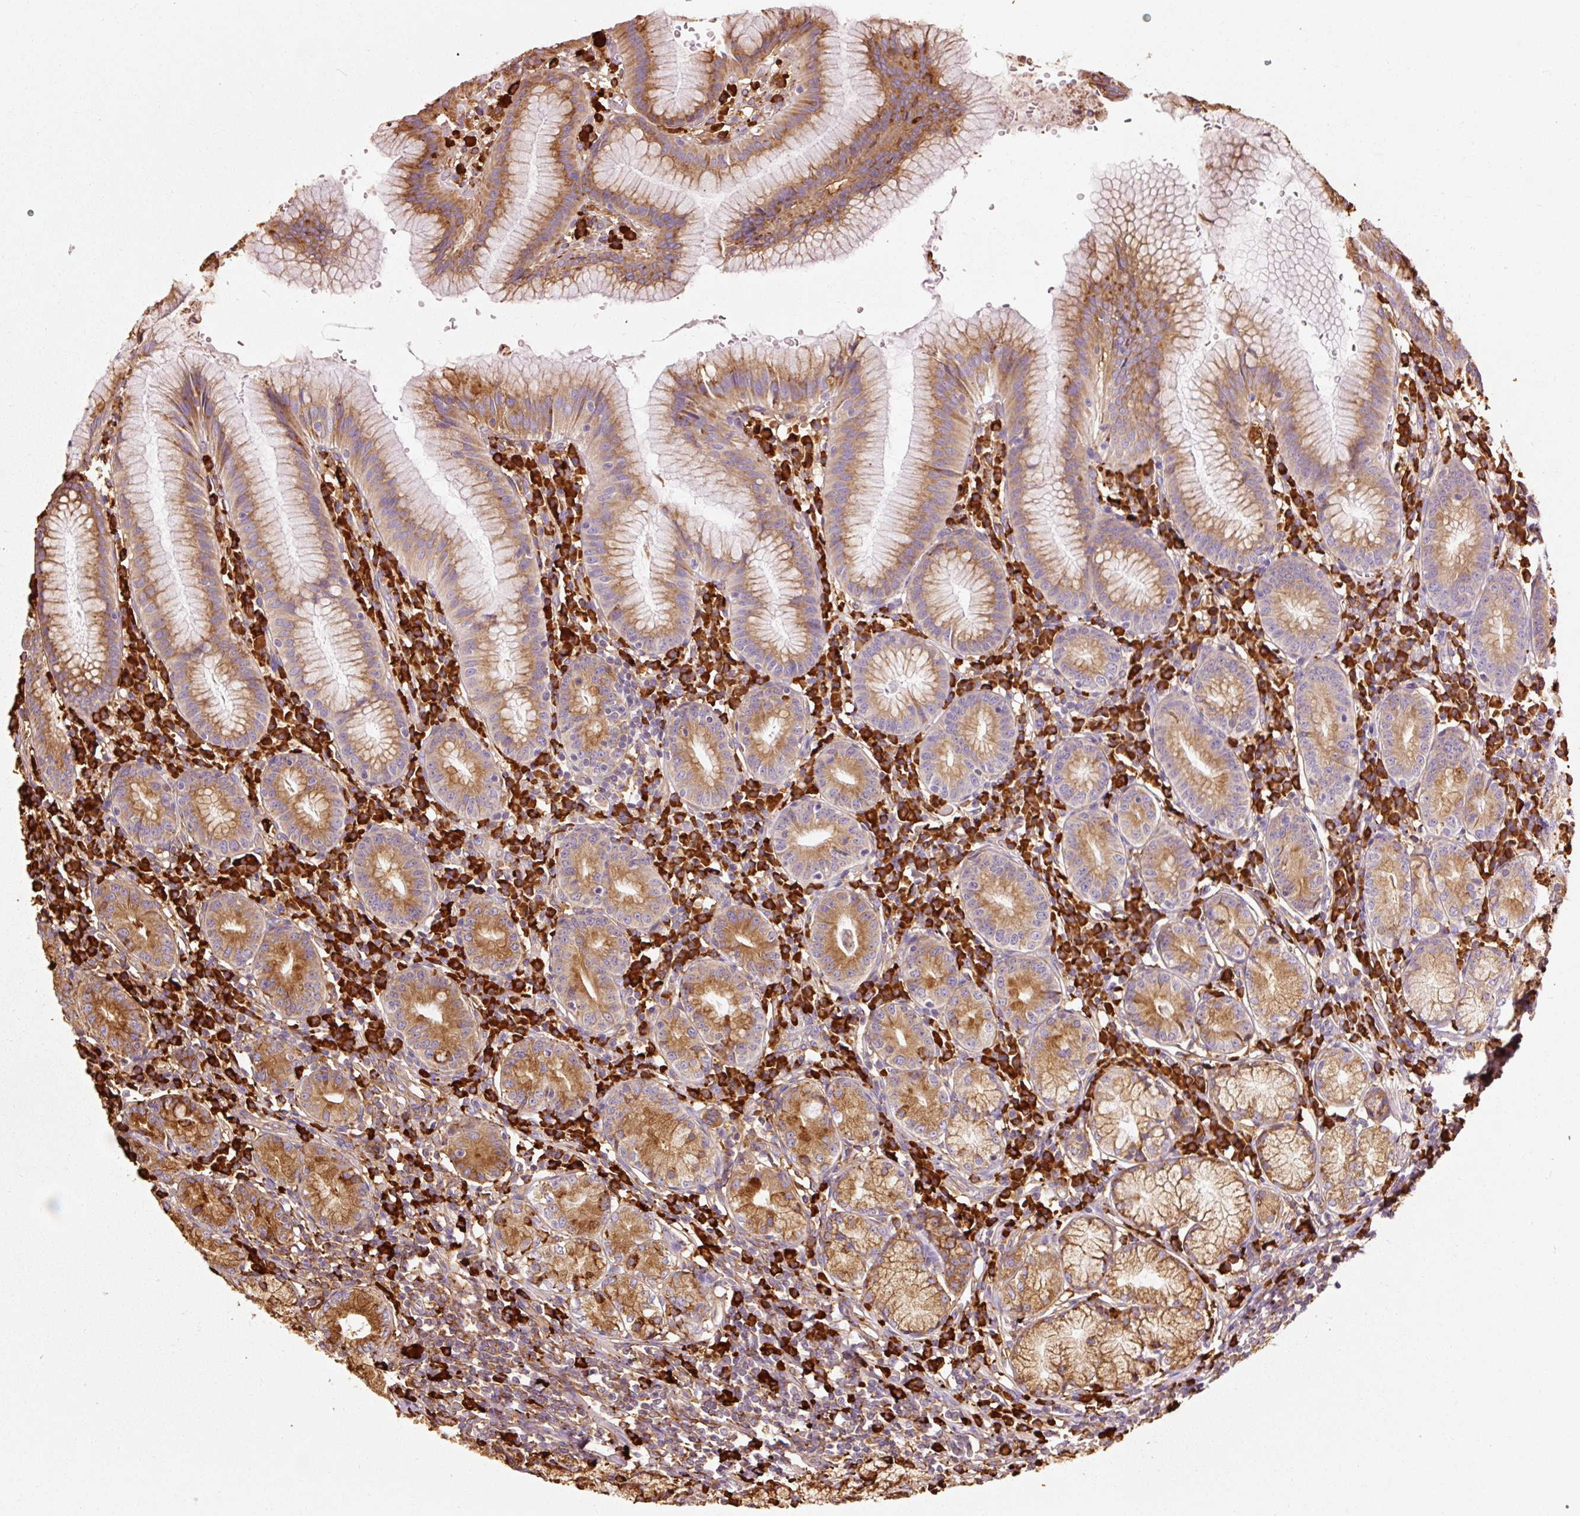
{"staining": {"intensity": "moderate", "quantity": ">75%", "location": "cytoplasmic/membranous"}, "tissue": "stomach", "cell_type": "Glandular cells", "image_type": "normal", "snomed": [{"axis": "morphology", "description": "Normal tissue, NOS"}, {"axis": "topography", "description": "Stomach"}], "caption": "Immunohistochemistry photomicrograph of unremarkable stomach: human stomach stained using immunohistochemistry (IHC) demonstrates medium levels of moderate protein expression localized specifically in the cytoplasmic/membranous of glandular cells, appearing as a cytoplasmic/membranous brown color.", "gene": "ENSG00000256500", "patient": {"sex": "male", "age": 55}}